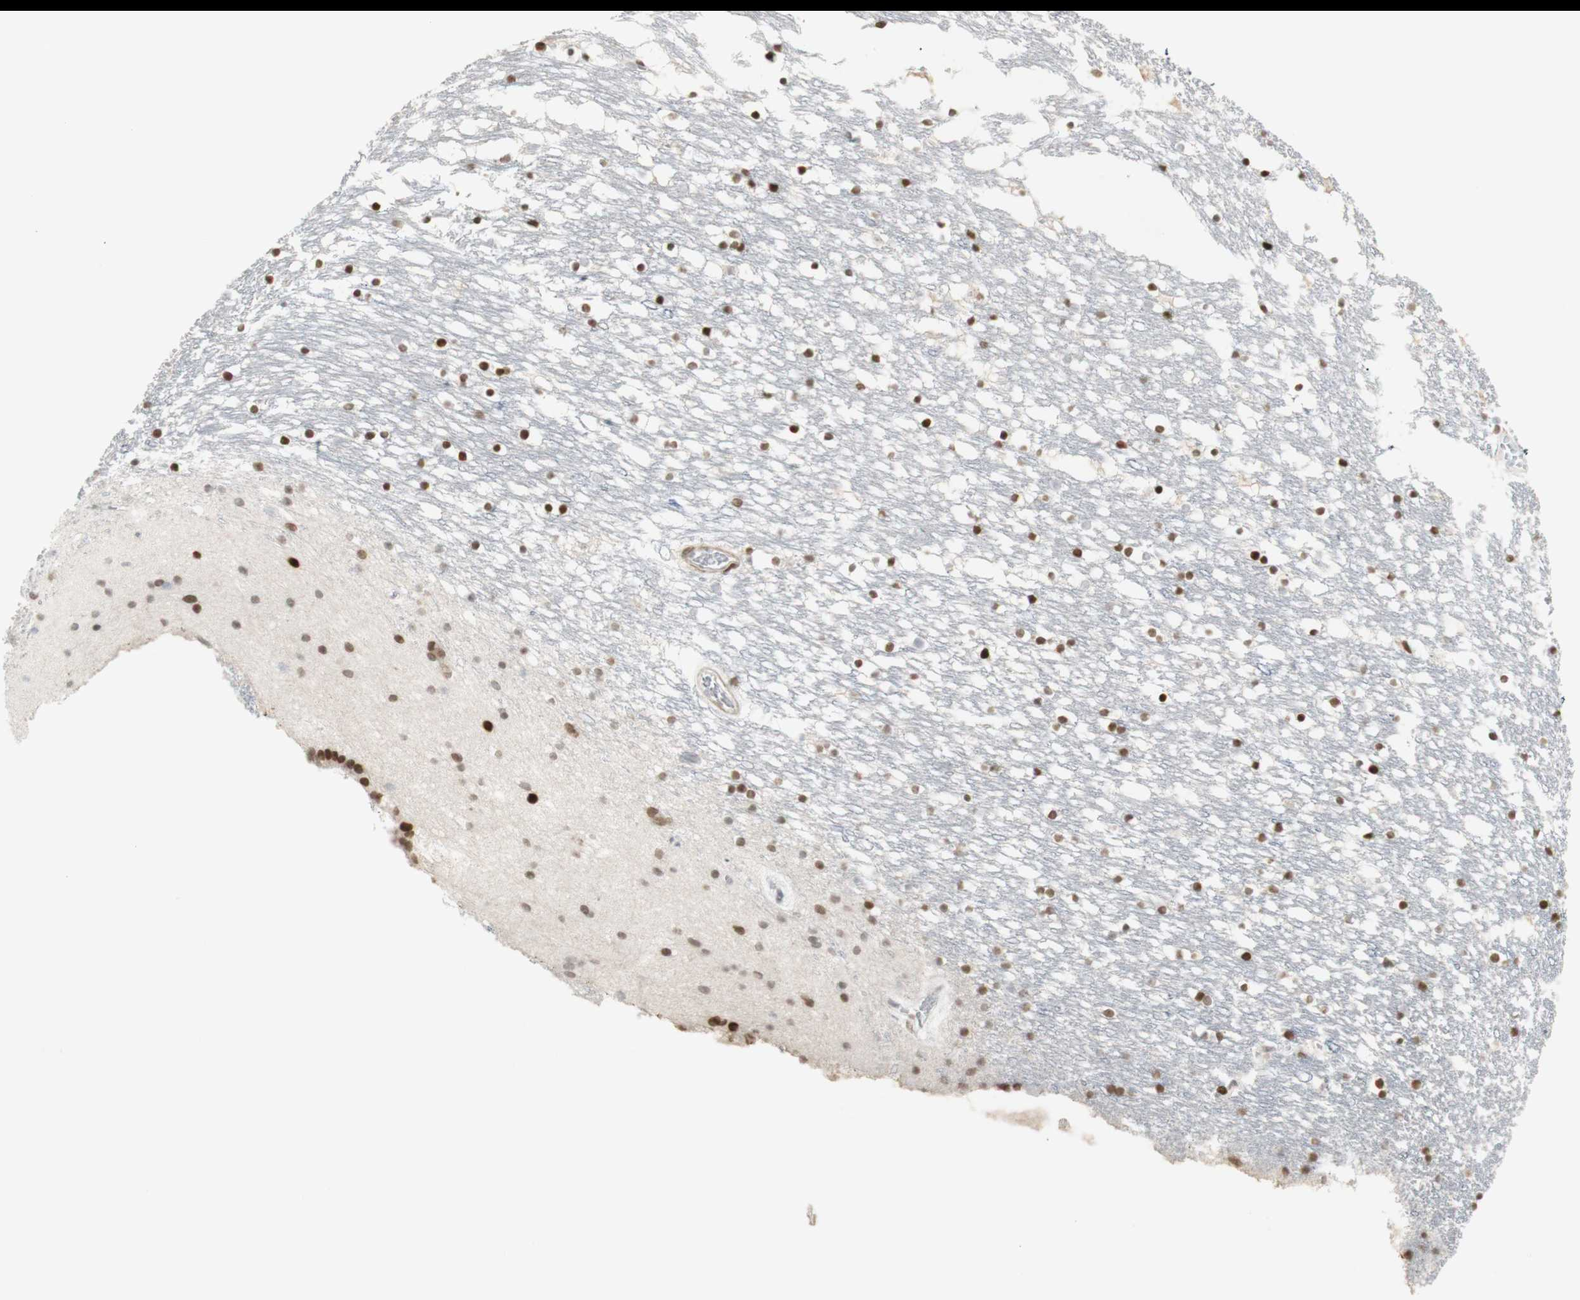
{"staining": {"intensity": "strong", "quantity": ">75%", "location": "nuclear"}, "tissue": "caudate", "cell_type": "Glial cells", "image_type": "normal", "snomed": [{"axis": "morphology", "description": "Normal tissue, NOS"}, {"axis": "topography", "description": "Lateral ventricle wall"}], "caption": "High-power microscopy captured an immunohistochemistry (IHC) histopathology image of normal caudate, revealing strong nuclear expression in about >75% of glial cells.", "gene": "C1orf116", "patient": {"sex": "male", "age": 45}}